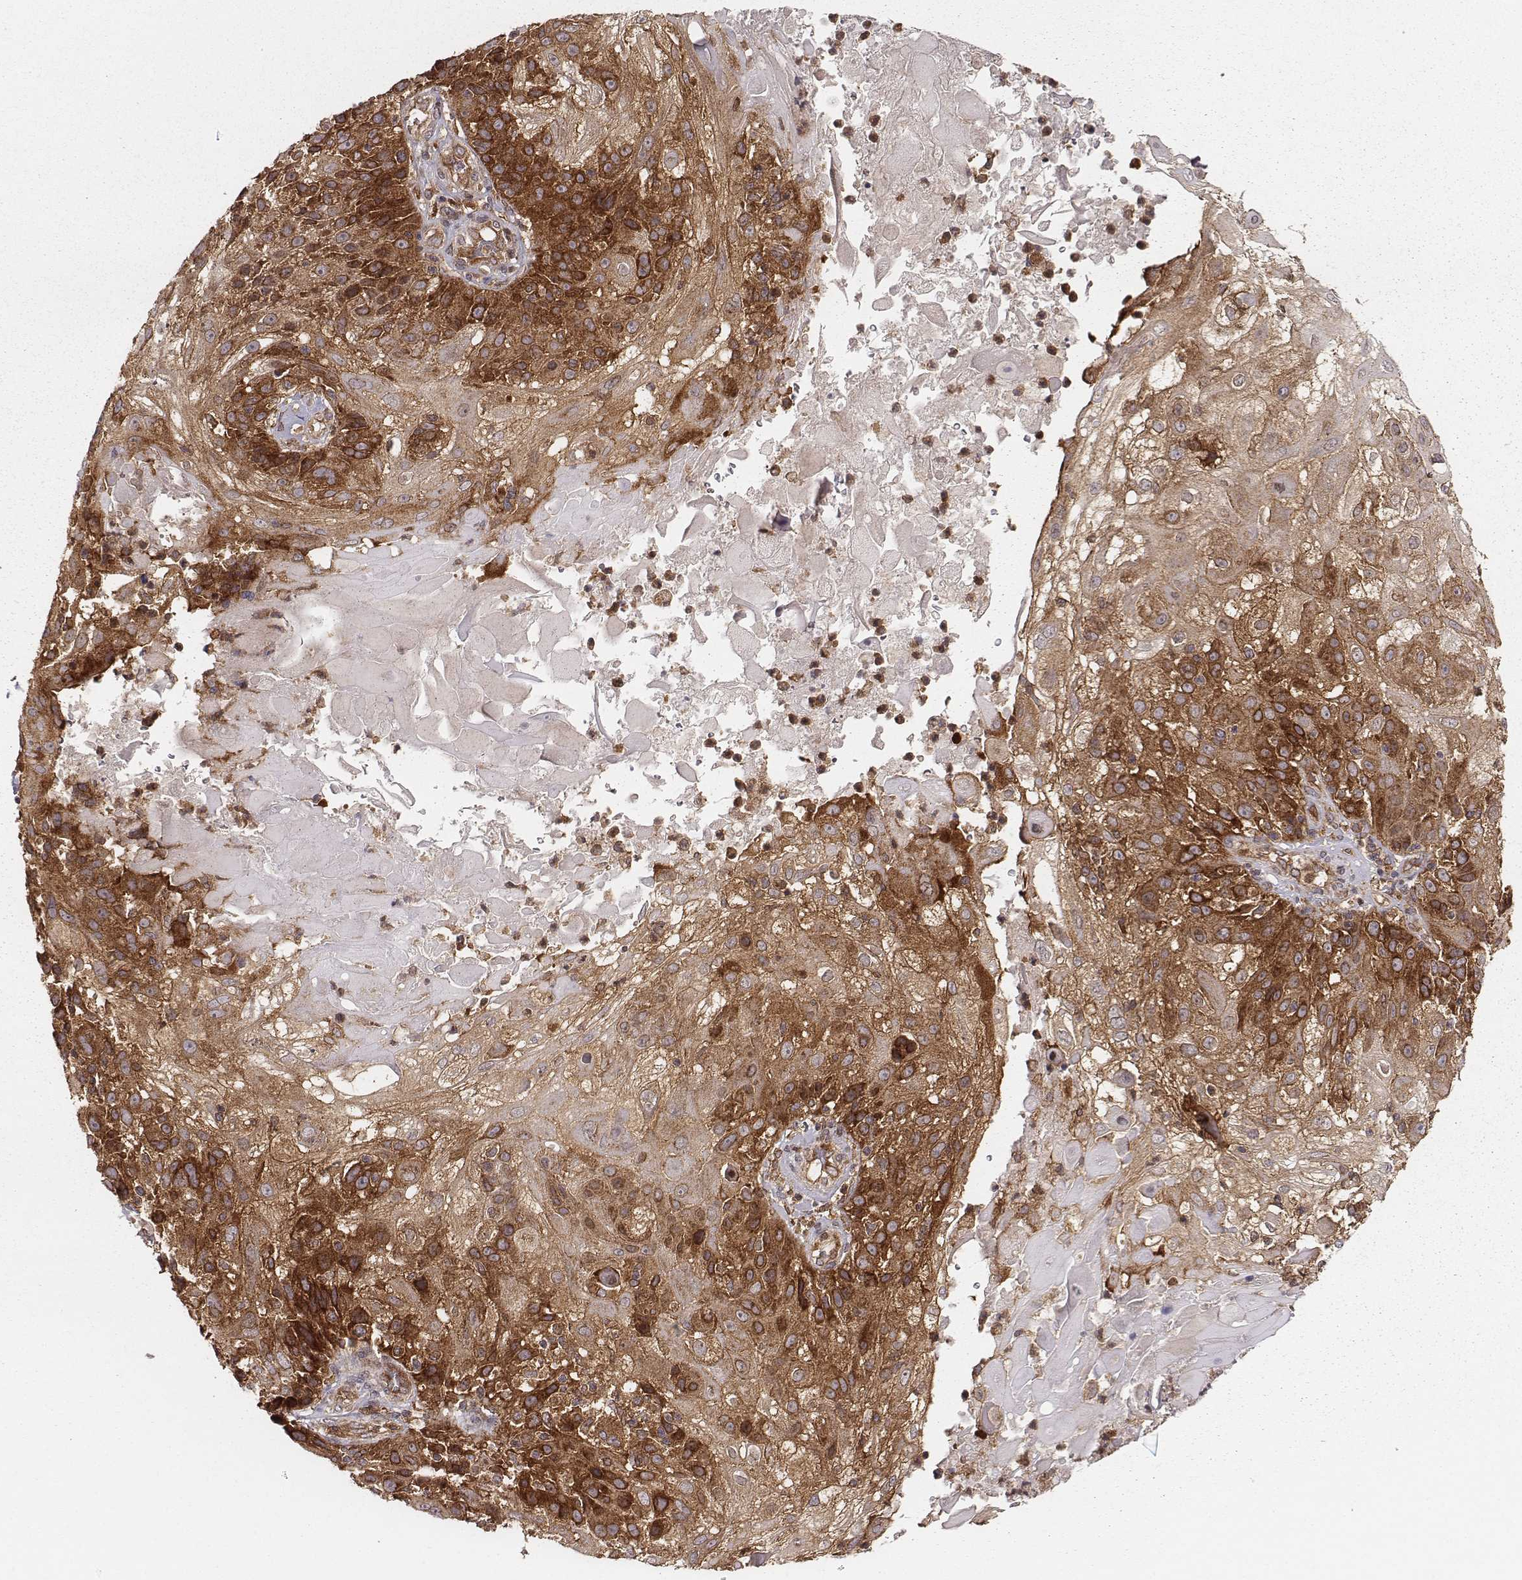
{"staining": {"intensity": "strong", "quantity": ">75%", "location": "cytoplasmic/membranous"}, "tissue": "skin cancer", "cell_type": "Tumor cells", "image_type": "cancer", "snomed": [{"axis": "morphology", "description": "Normal tissue, NOS"}, {"axis": "morphology", "description": "Squamous cell carcinoma, NOS"}, {"axis": "topography", "description": "Skin"}], "caption": "Protein expression by immunohistochemistry displays strong cytoplasmic/membranous positivity in approximately >75% of tumor cells in skin cancer. The staining was performed using DAB (3,3'-diaminobenzidine) to visualize the protein expression in brown, while the nuclei were stained in blue with hematoxylin (Magnification: 20x).", "gene": "VPS26A", "patient": {"sex": "female", "age": 83}}